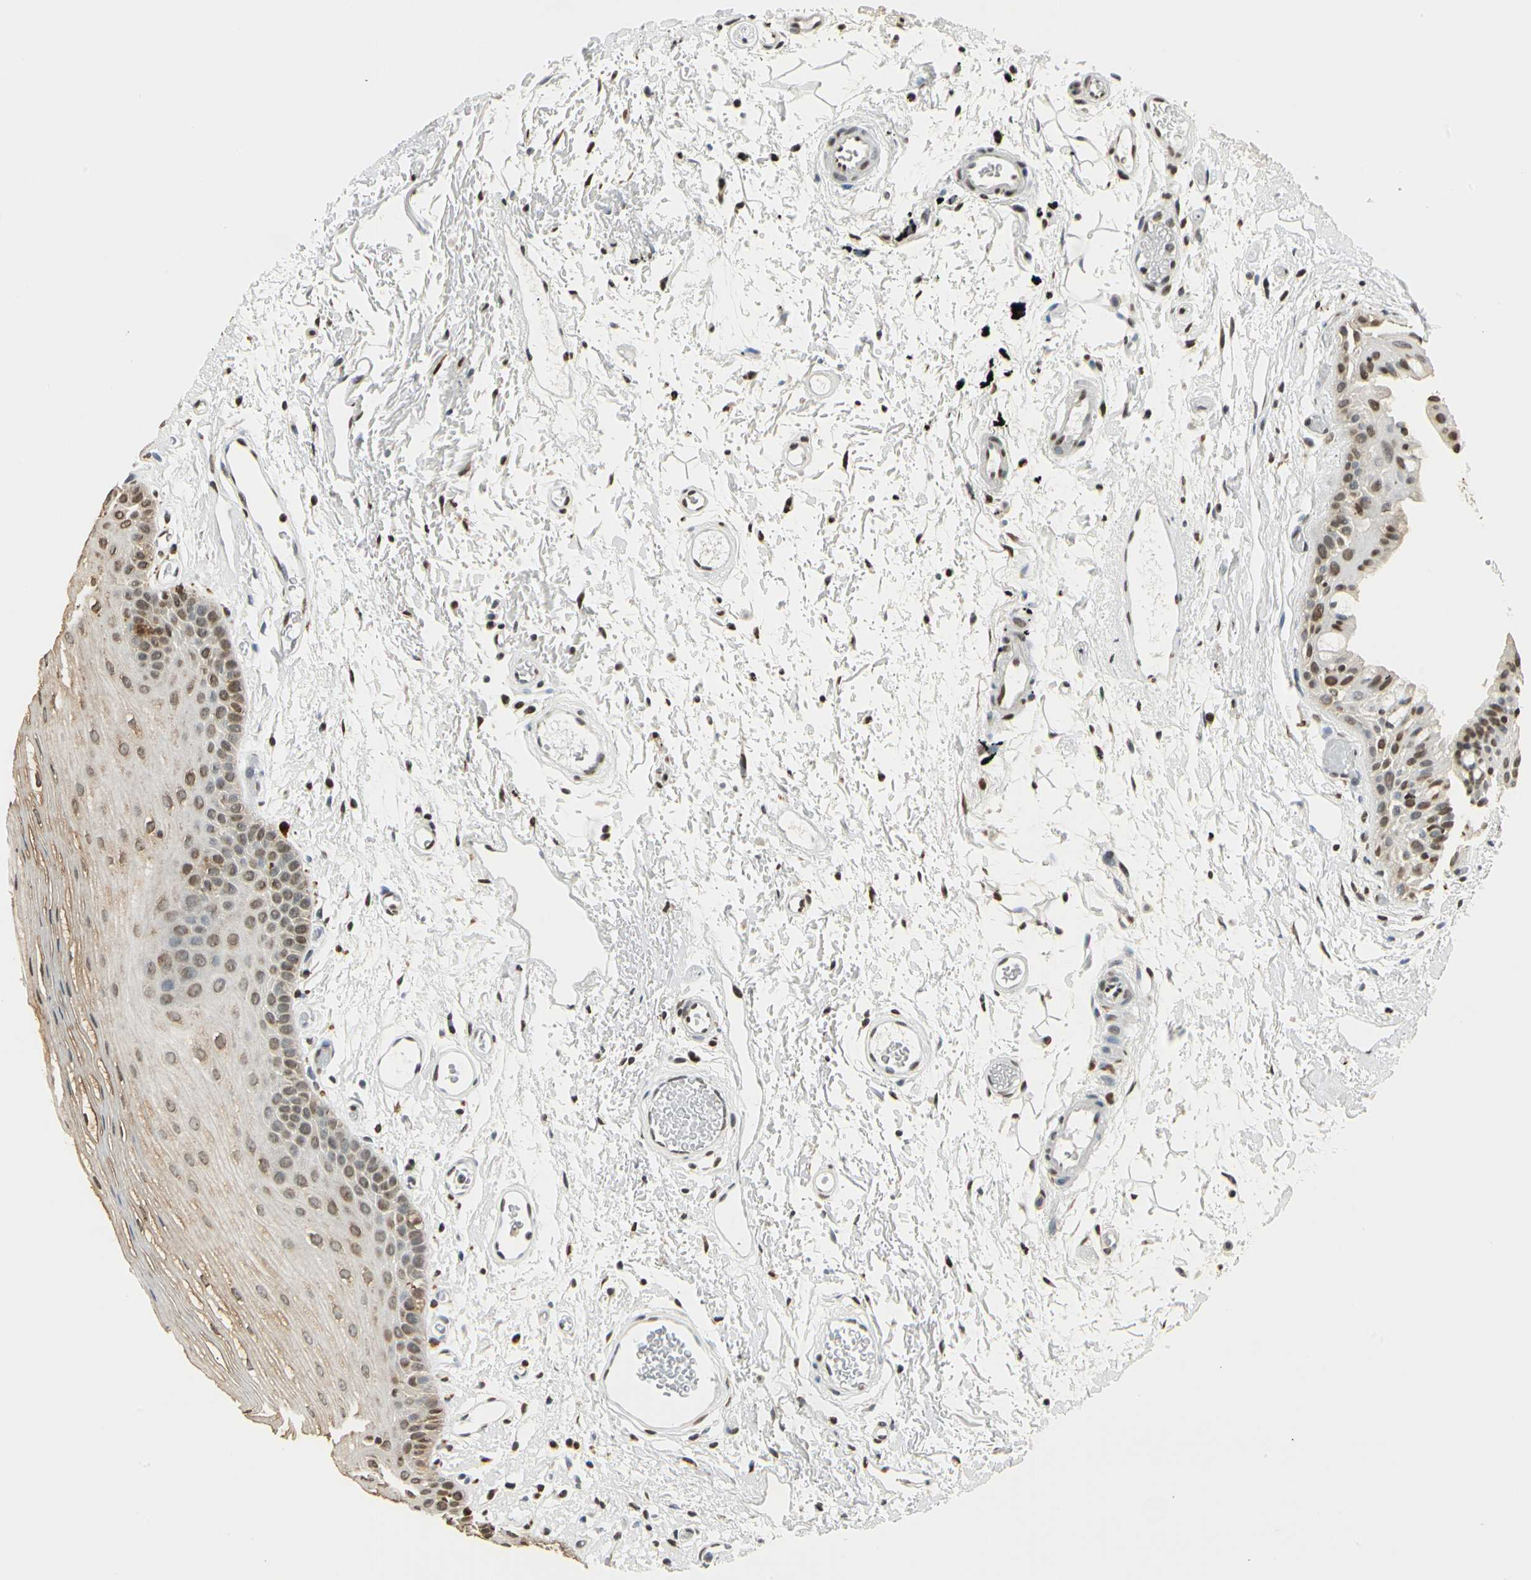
{"staining": {"intensity": "moderate", "quantity": "25%-75%", "location": "cytoplasmic/membranous,nuclear"}, "tissue": "oral mucosa", "cell_type": "Squamous epithelial cells", "image_type": "normal", "snomed": [{"axis": "morphology", "description": "Normal tissue, NOS"}, {"axis": "topography", "description": "Oral tissue"}], "caption": "IHC (DAB) staining of benign human oral mucosa exhibits moderate cytoplasmic/membranous,nuclear protein staining in approximately 25%-75% of squamous epithelial cells.", "gene": "FANCG", "patient": {"sex": "male", "age": 52}}